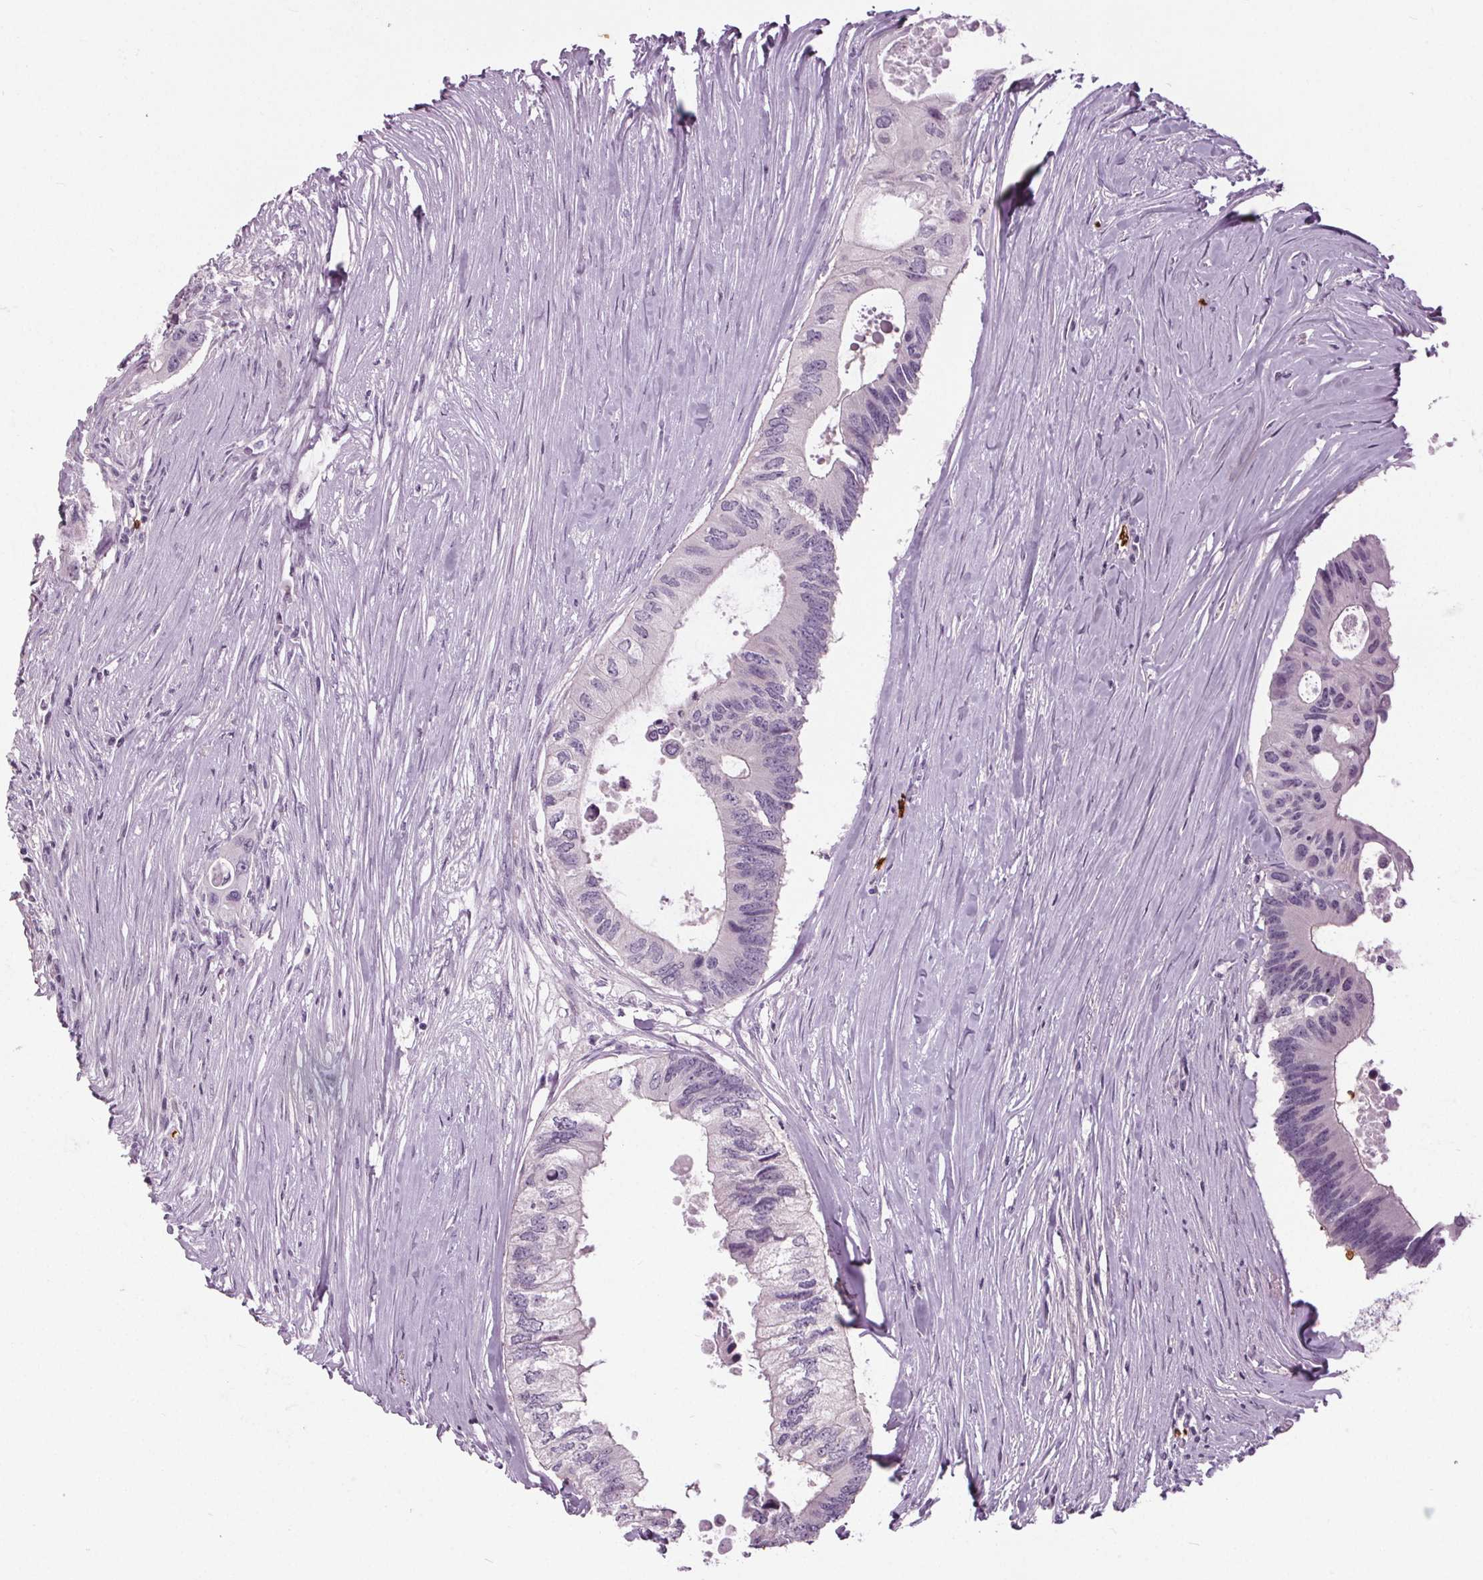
{"staining": {"intensity": "negative", "quantity": "none", "location": "none"}, "tissue": "colorectal cancer", "cell_type": "Tumor cells", "image_type": "cancer", "snomed": [{"axis": "morphology", "description": "Adenocarcinoma, NOS"}, {"axis": "topography", "description": "Colon"}], "caption": "A high-resolution photomicrograph shows immunohistochemistry staining of colorectal cancer, which exhibits no significant expression in tumor cells.", "gene": "SLC4A1", "patient": {"sex": "male", "age": 71}}